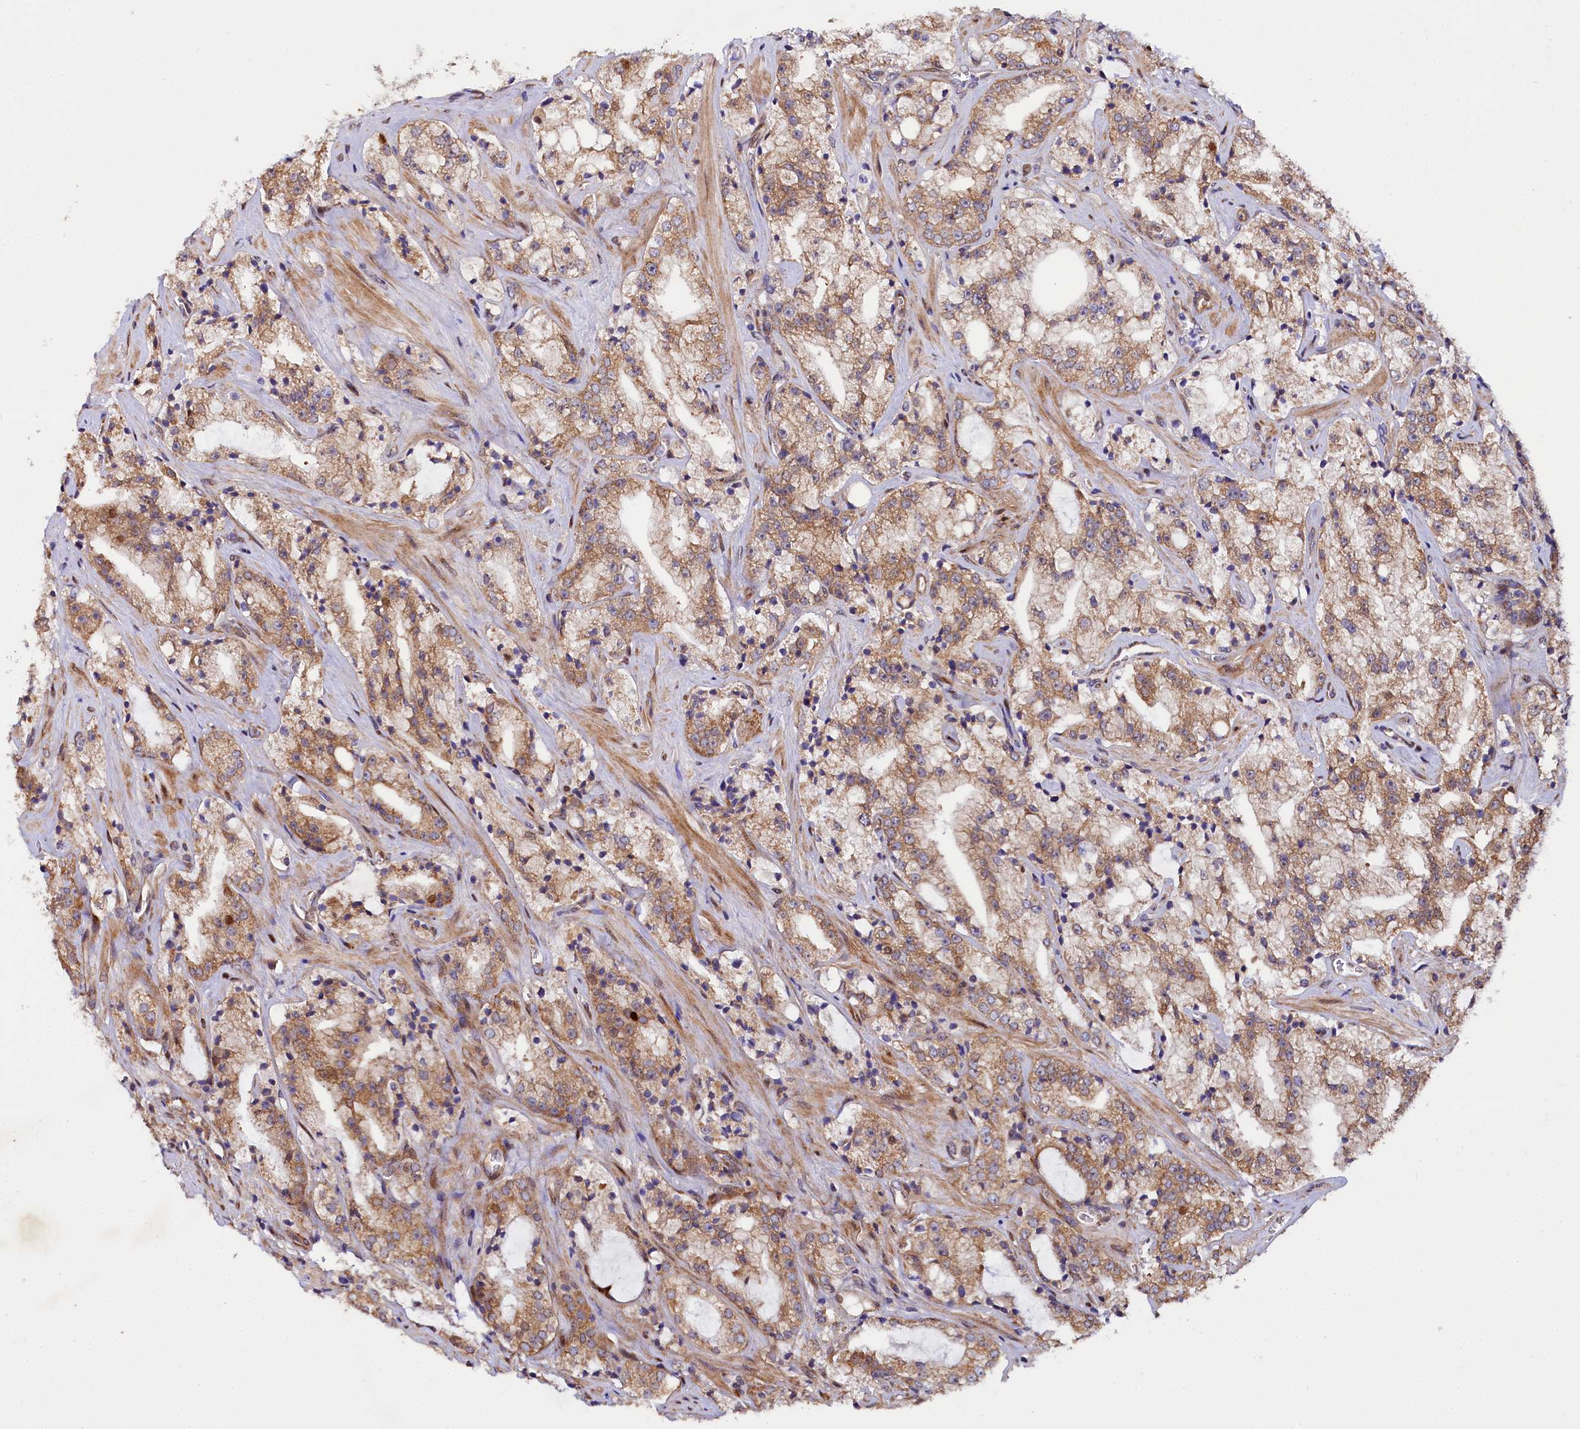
{"staining": {"intensity": "moderate", "quantity": ">75%", "location": "cytoplasmic/membranous"}, "tissue": "prostate cancer", "cell_type": "Tumor cells", "image_type": "cancer", "snomed": [{"axis": "morphology", "description": "Adenocarcinoma, High grade"}, {"axis": "topography", "description": "Prostate"}], "caption": "Immunohistochemistry photomicrograph of neoplastic tissue: human prostate cancer (high-grade adenocarcinoma) stained using IHC displays medium levels of moderate protein expression localized specifically in the cytoplasmic/membranous of tumor cells, appearing as a cytoplasmic/membranous brown color.", "gene": "PDZRN3", "patient": {"sex": "male", "age": 64}}